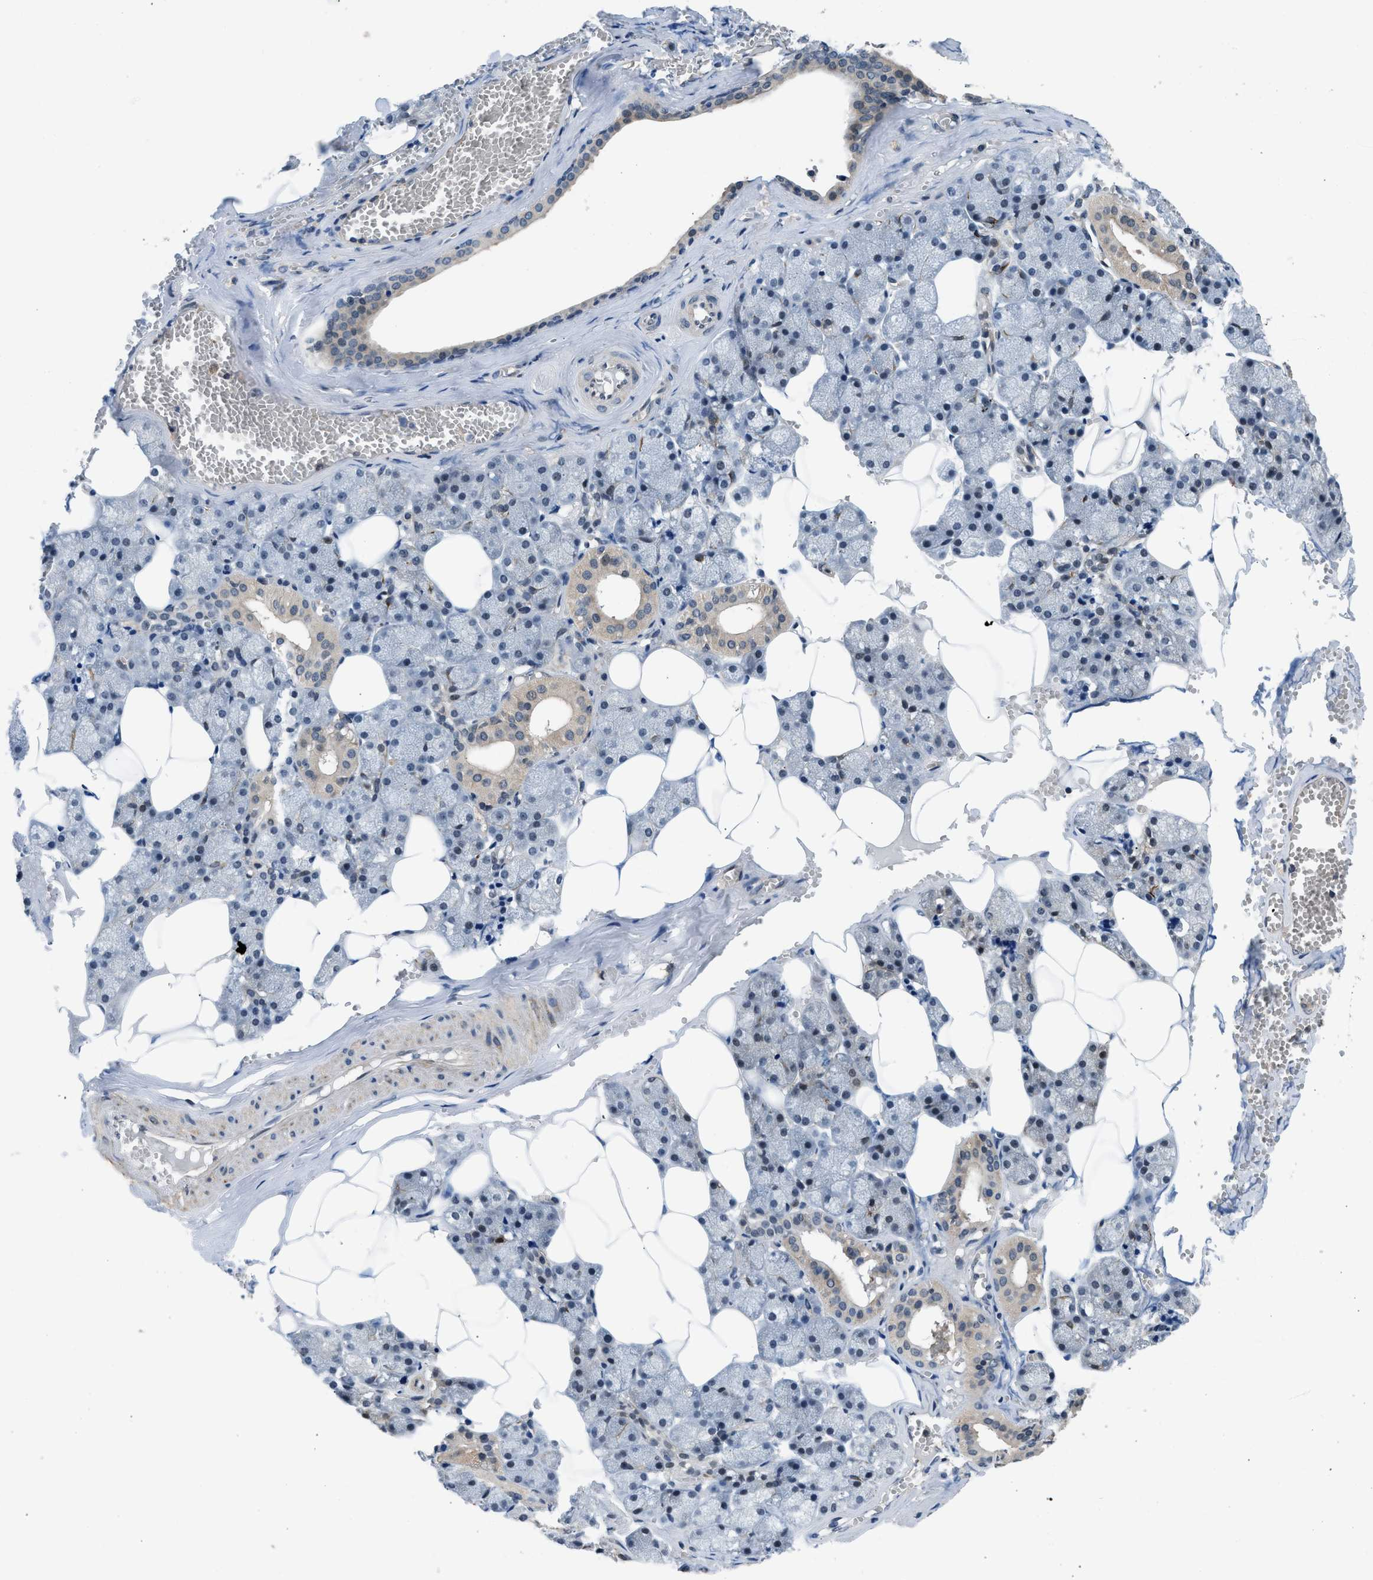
{"staining": {"intensity": "moderate", "quantity": "25%-75%", "location": "nuclear"}, "tissue": "salivary gland", "cell_type": "Glandular cells", "image_type": "normal", "snomed": [{"axis": "morphology", "description": "Normal tissue, NOS"}, {"axis": "topography", "description": "Salivary gland"}], "caption": "Glandular cells exhibit medium levels of moderate nuclear staining in about 25%-75% of cells in normal salivary gland. (Brightfield microscopy of DAB IHC at high magnification).", "gene": "MTMR1", "patient": {"sex": "male", "age": 62}}